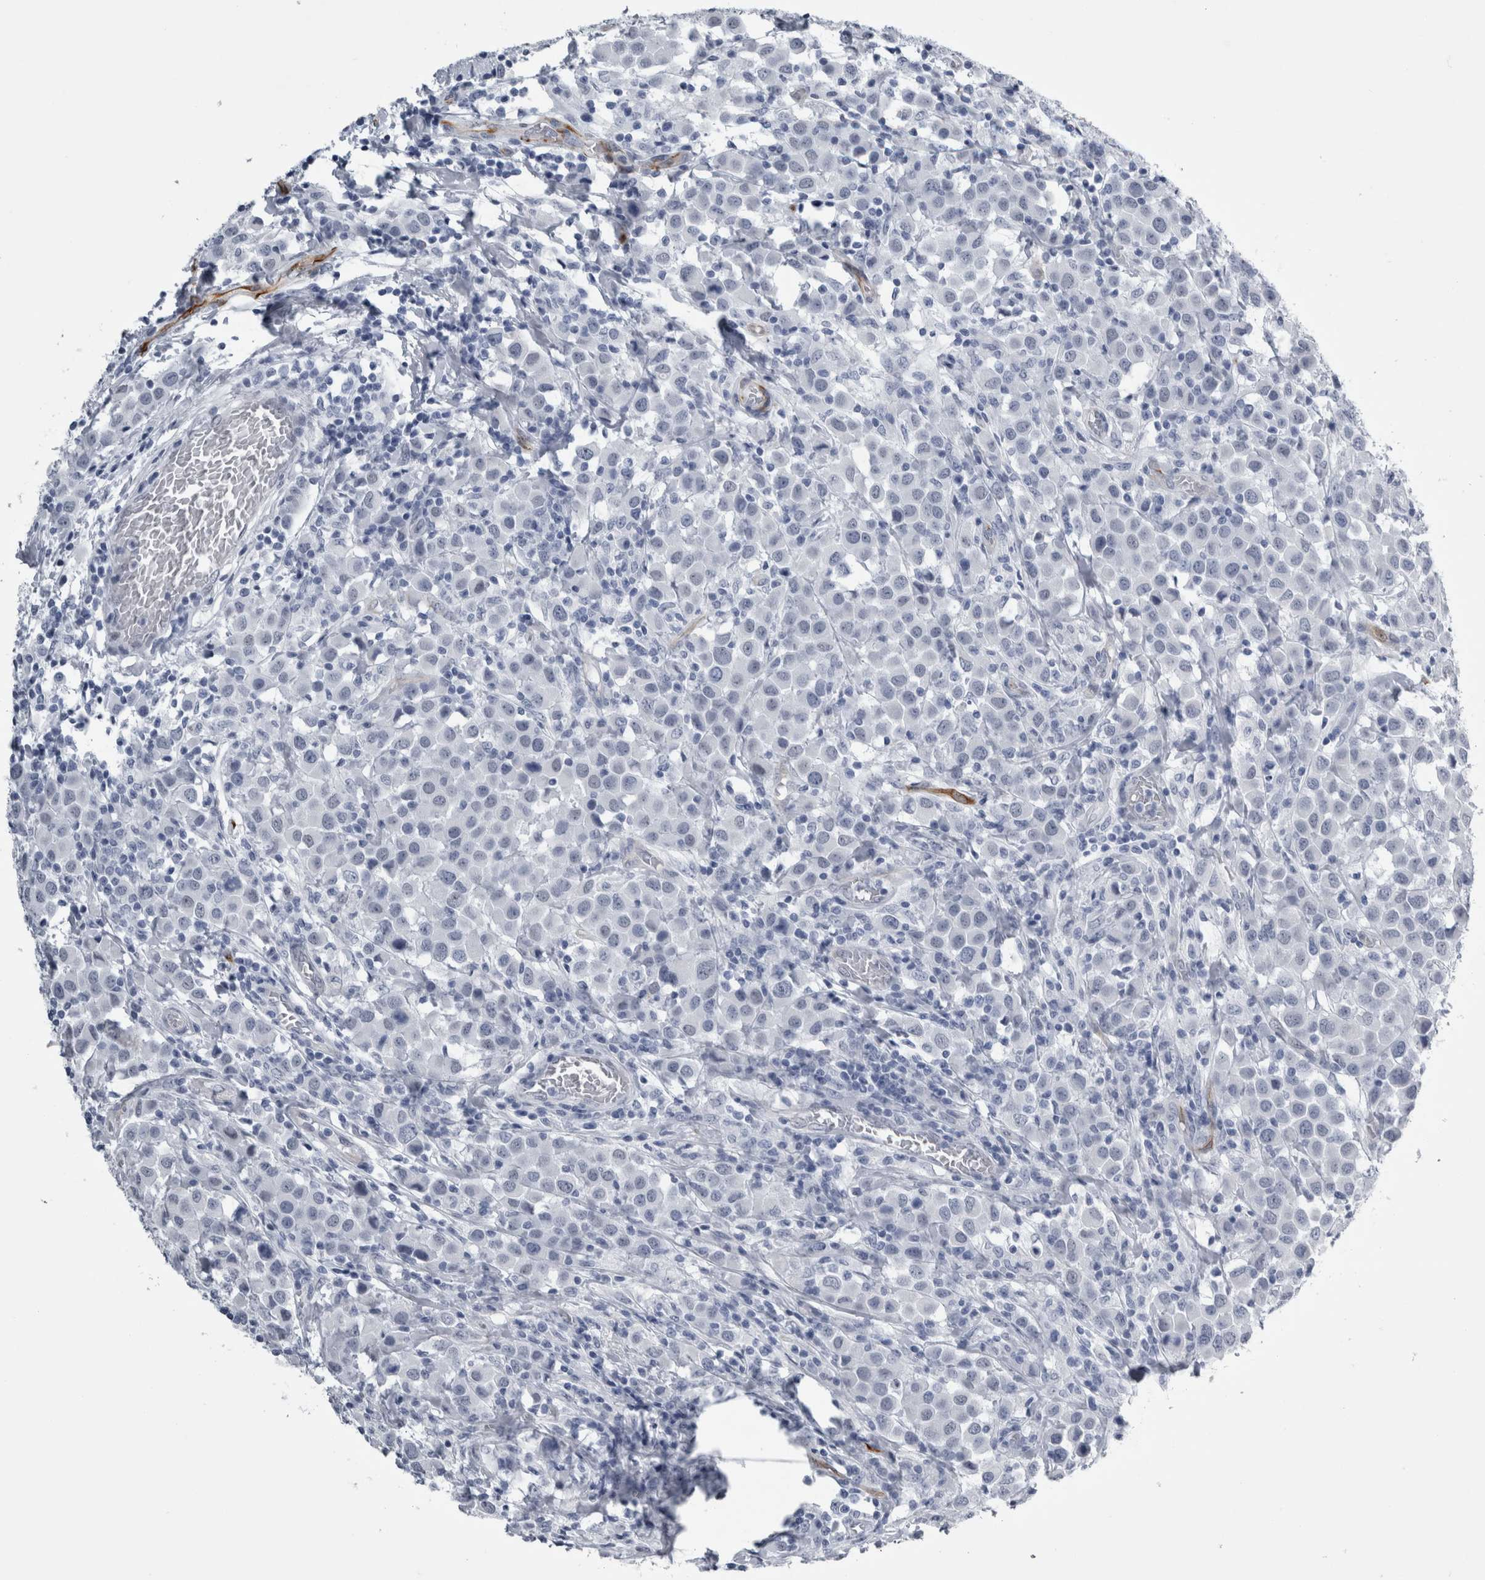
{"staining": {"intensity": "negative", "quantity": "none", "location": "none"}, "tissue": "breast cancer", "cell_type": "Tumor cells", "image_type": "cancer", "snomed": [{"axis": "morphology", "description": "Duct carcinoma"}, {"axis": "topography", "description": "Breast"}], "caption": "Immunohistochemistry image of neoplastic tissue: human invasive ductal carcinoma (breast) stained with DAB reveals no significant protein staining in tumor cells.", "gene": "VWDE", "patient": {"sex": "female", "age": 61}}